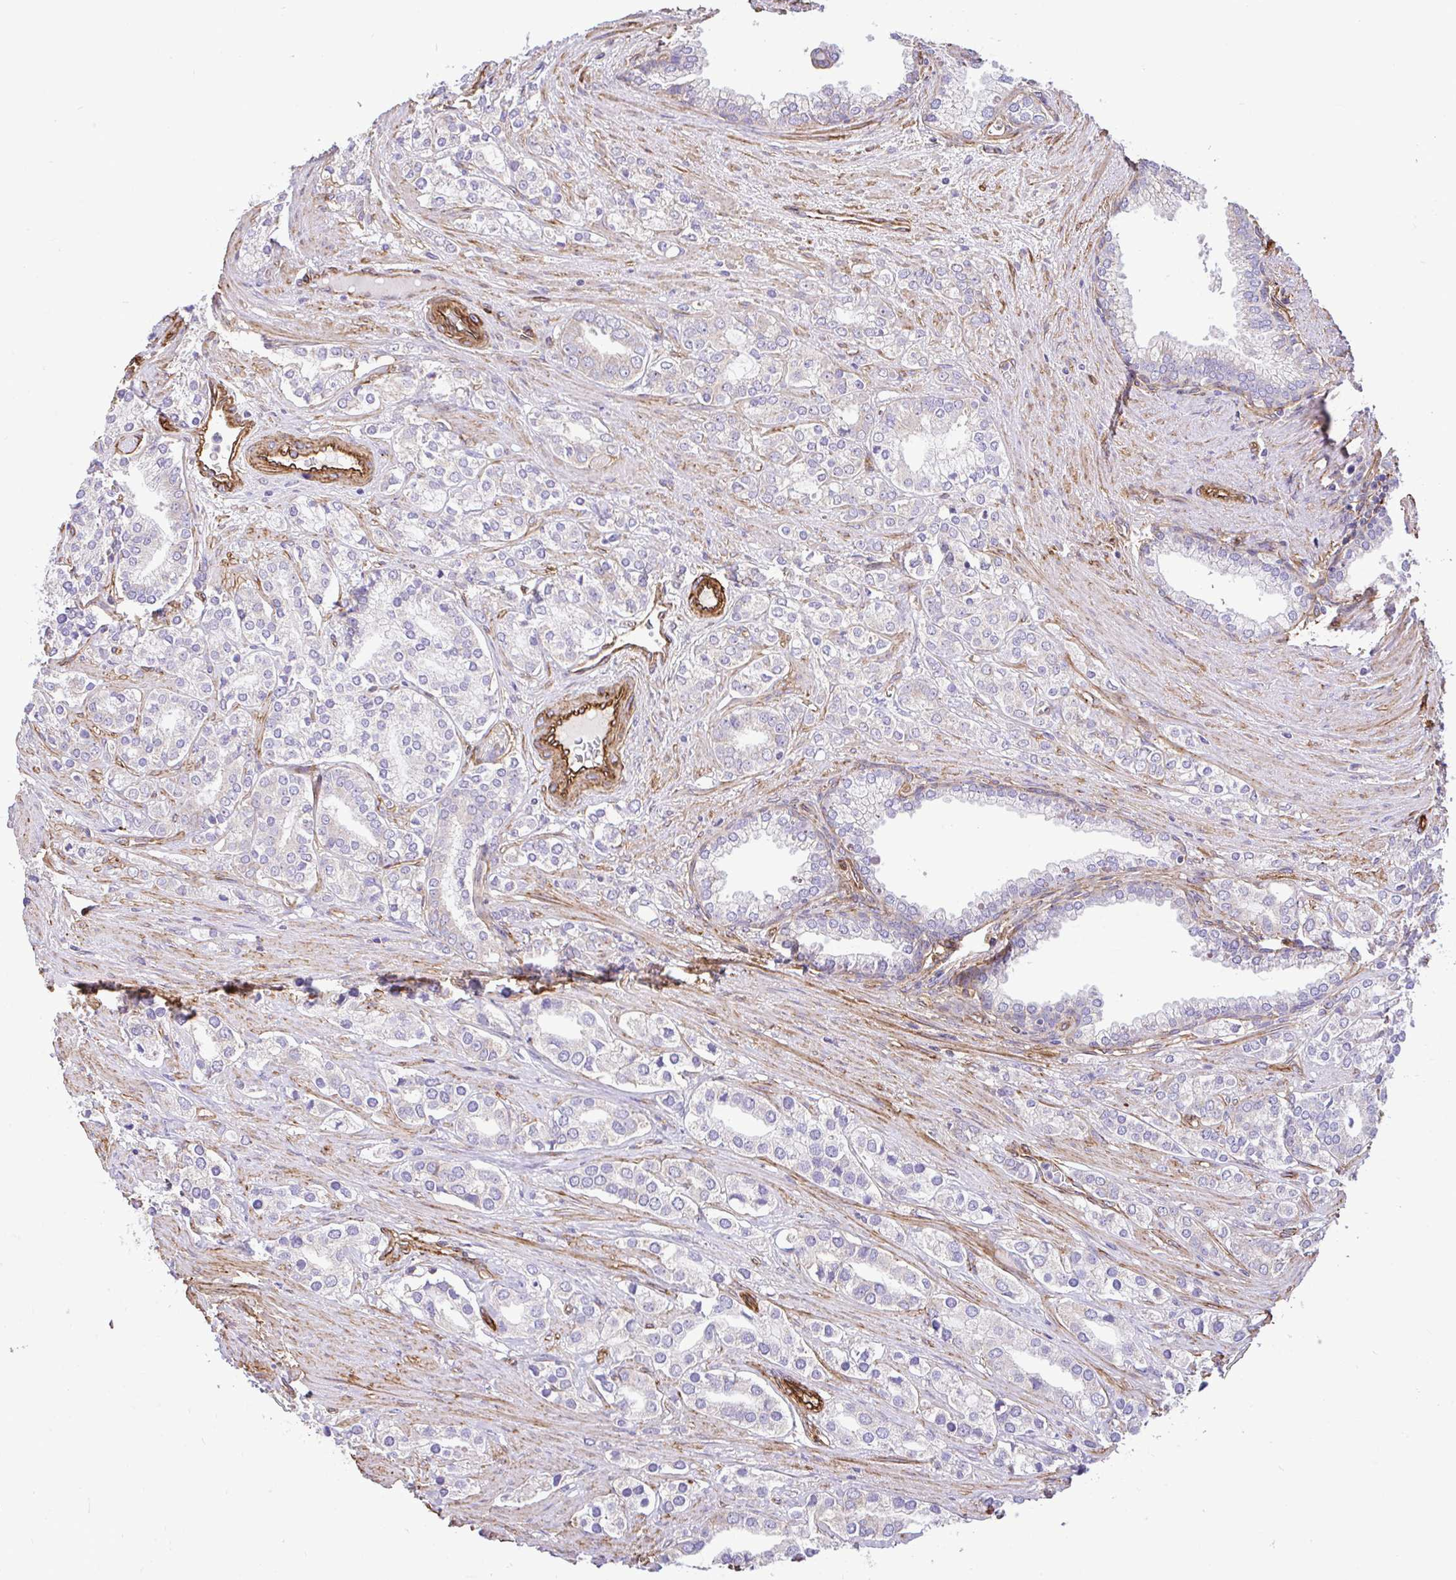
{"staining": {"intensity": "negative", "quantity": "none", "location": "none"}, "tissue": "prostate cancer", "cell_type": "Tumor cells", "image_type": "cancer", "snomed": [{"axis": "morphology", "description": "Adenocarcinoma, High grade"}, {"axis": "topography", "description": "Prostate"}], "caption": "The image reveals no staining of tumor cells in adenocarcinoma (high-grade) (prostate).", "gene": "PTPRK", "patient": {"sex": "male", "age": 58}}